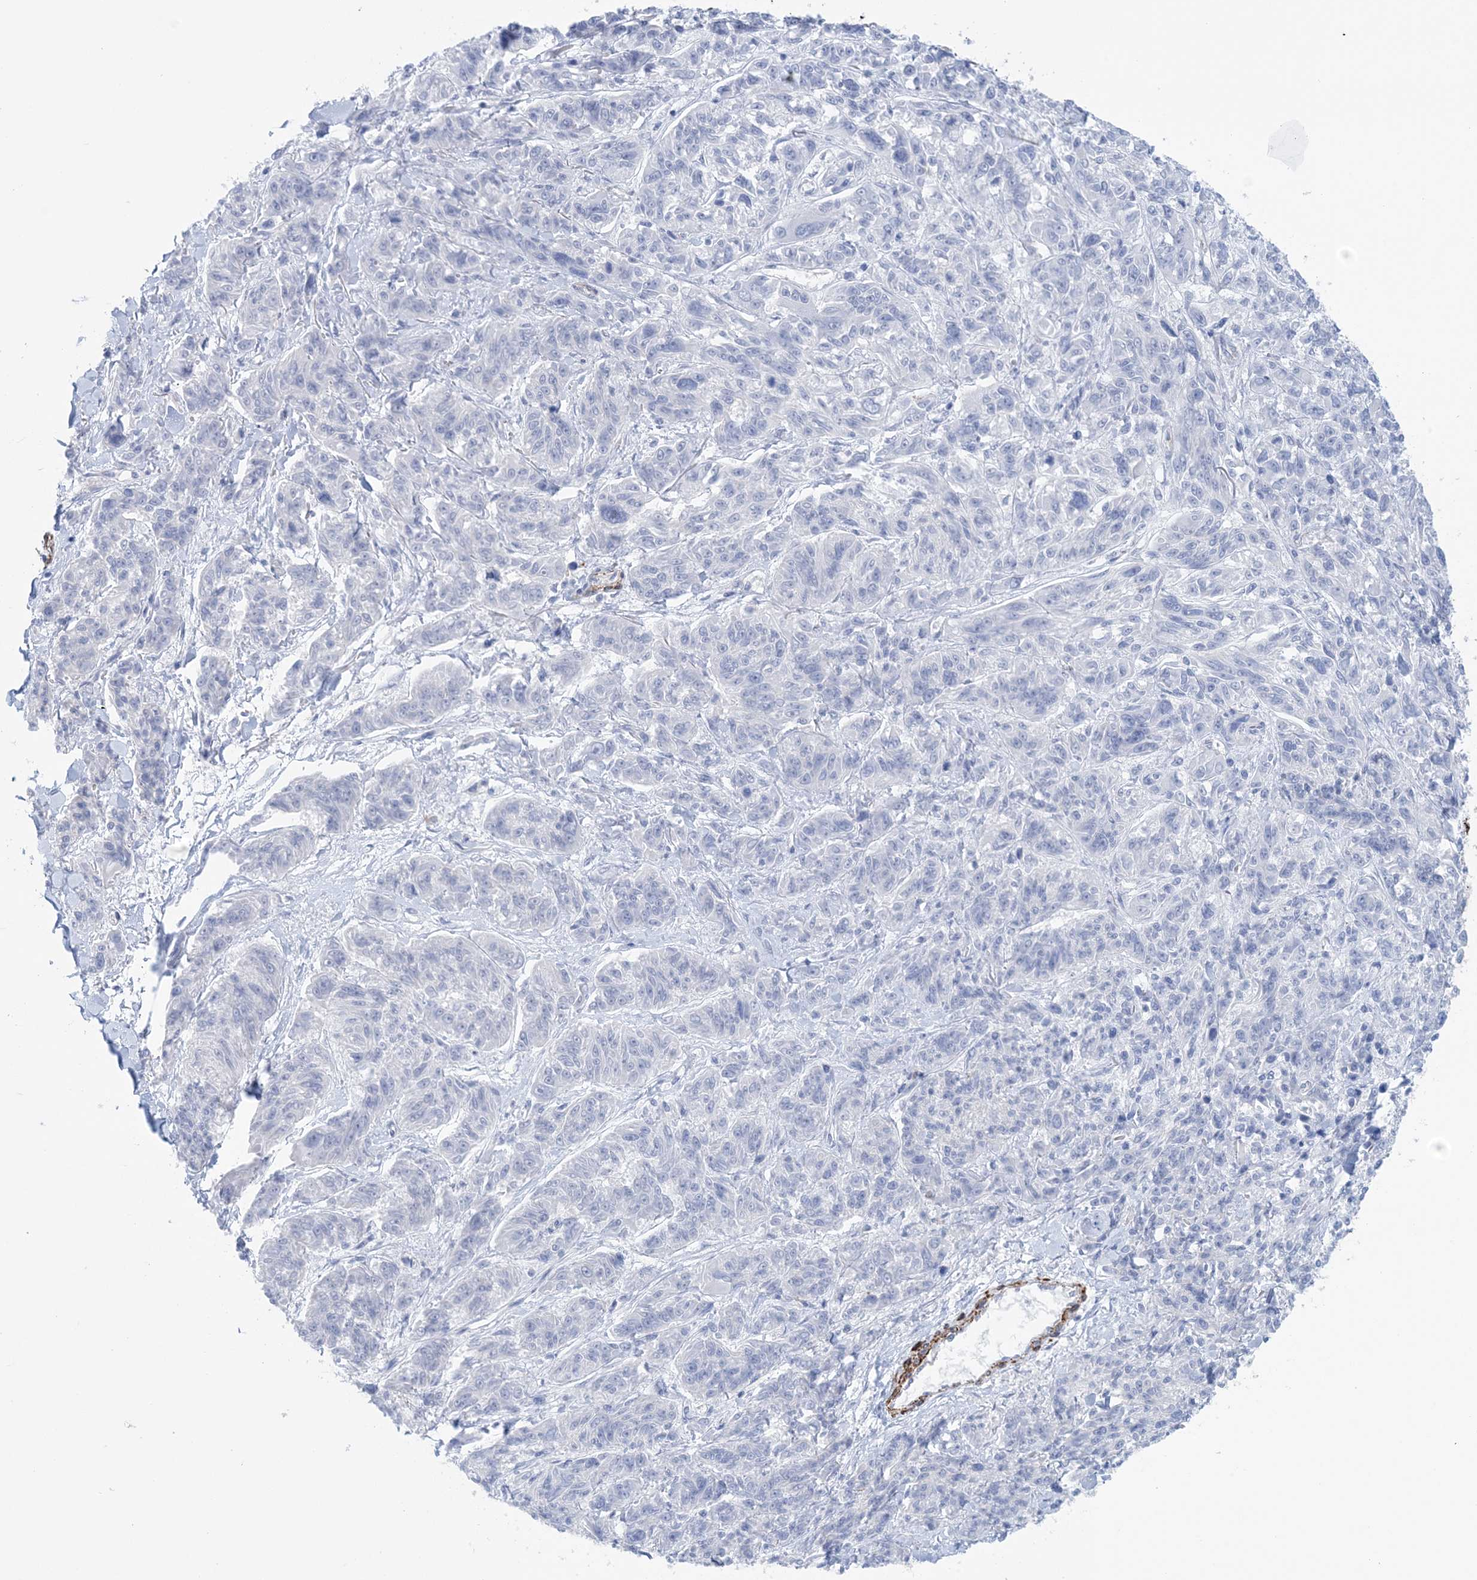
{"staining": {"intensity": "negative", "quantity": "none", "location": "none"}, "tissue": "melanoma", "cell_type": "Tumor cells", "image_type": "cancer", "snomed": [{"axis": "morphology", "description": "Malignant melanoma, NOS"}, {"axis": "topography", "description": "Skin"}], "caption": "Tumor cells show no significant protein positivity in melanoma.", "gene": "SHANK1", "patient": {"sex": "male", "age": 53}}